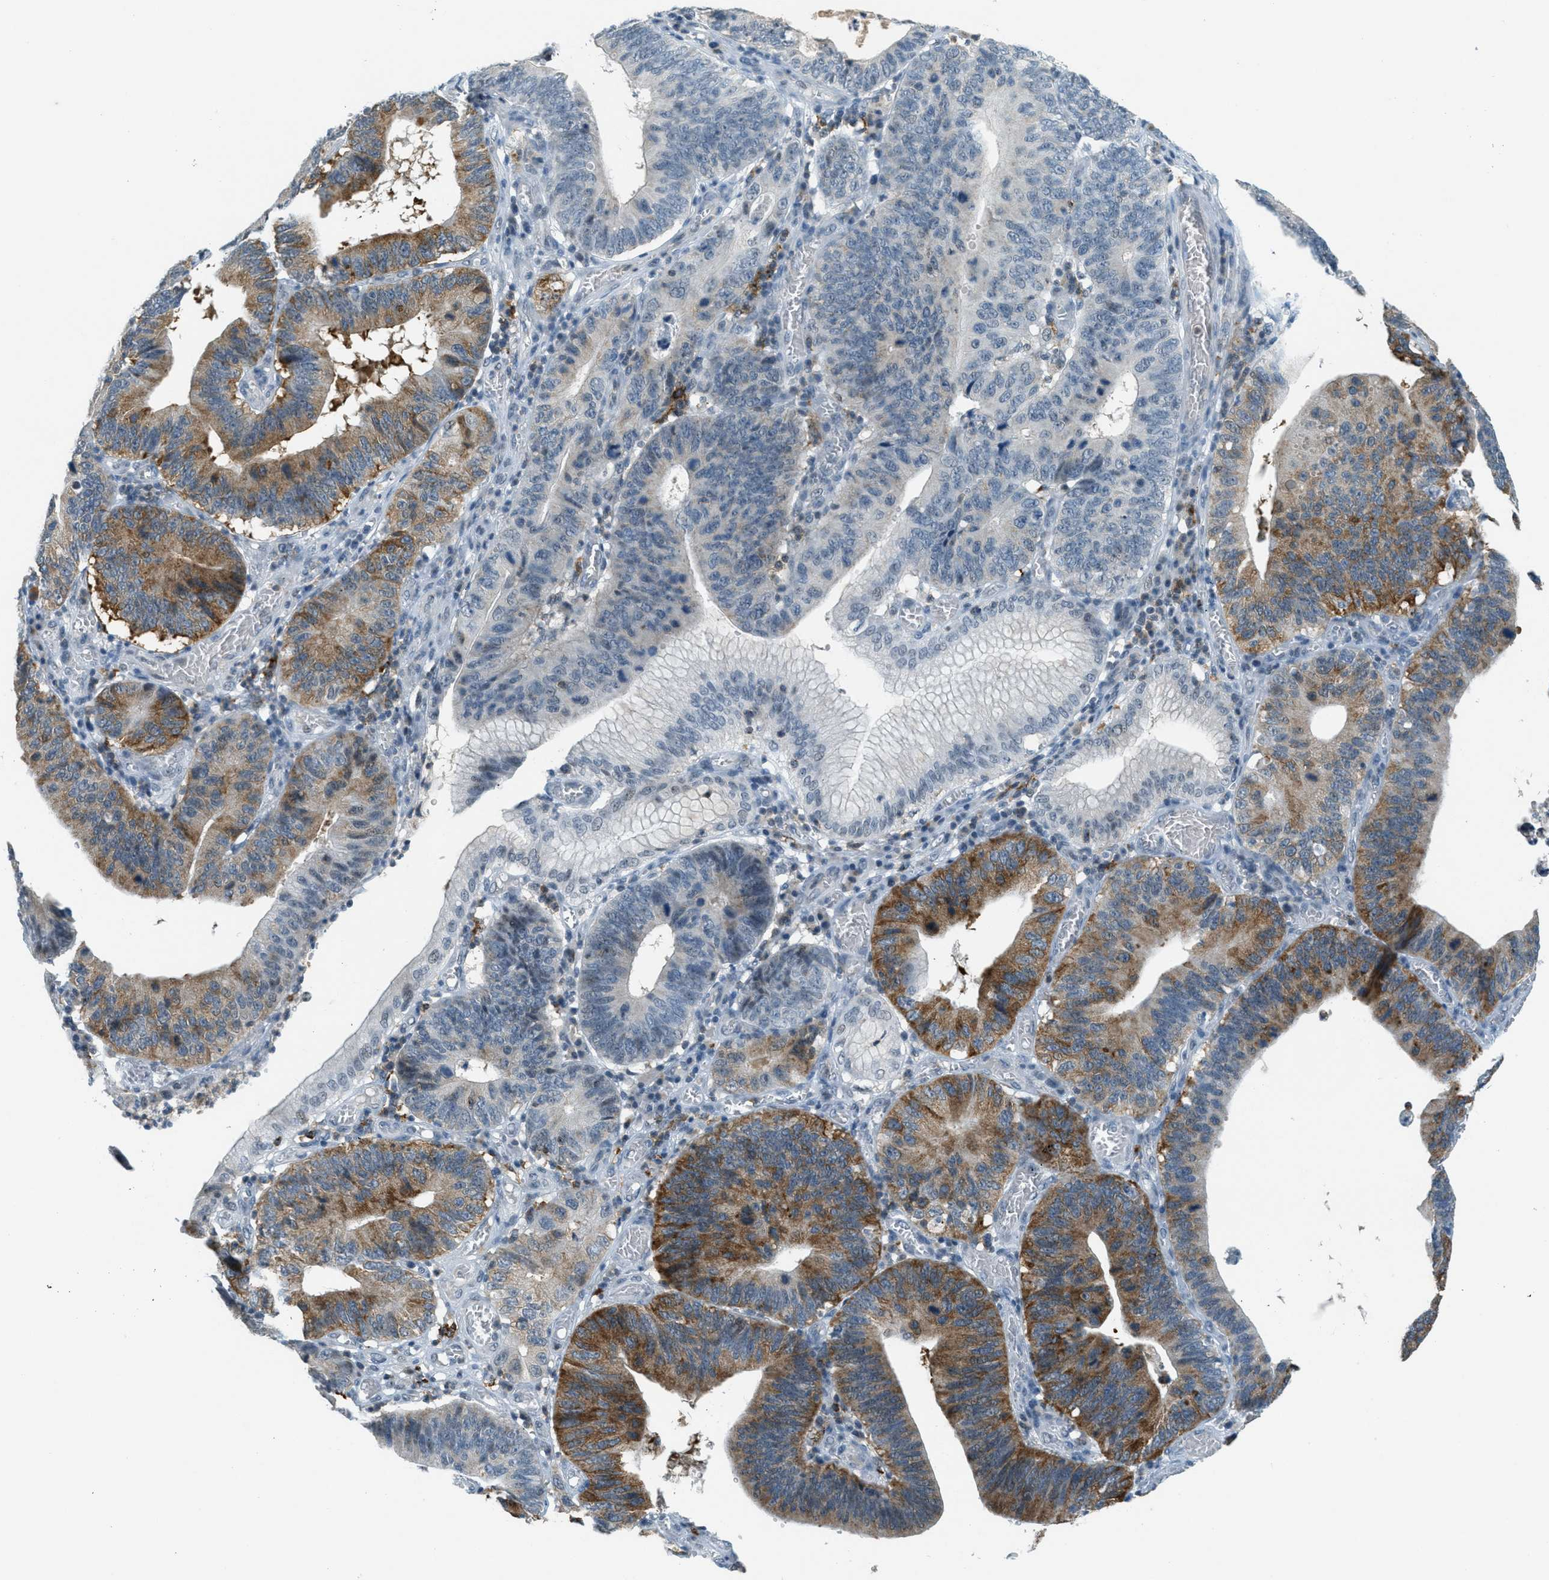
{"staining": {"intensity": "moderate", "quantity": "25%-75%", "location": "cytoplasmic/membranous"}, "tissue": "stomach cancer", "cell_type": "Tumor cells", "image_type": "cancer", "snomed": [{"axis": "morphology", "description": "Adenocarcinoma, NOS"}, {"axis": "topography", "description": "Stomach"}, {"axis": "topography", "description": "Gastric cardia"}], "caption": "An immunohistochemistry photomicrograph of neoplastic tissue is shown. Protein staining in brown labels moderate cytoplasmic/membranous positivity in stomach adenocarcinoma within tumor cells.", "gene": "FYN", "patient": {"sex": "male", "age": 59}}